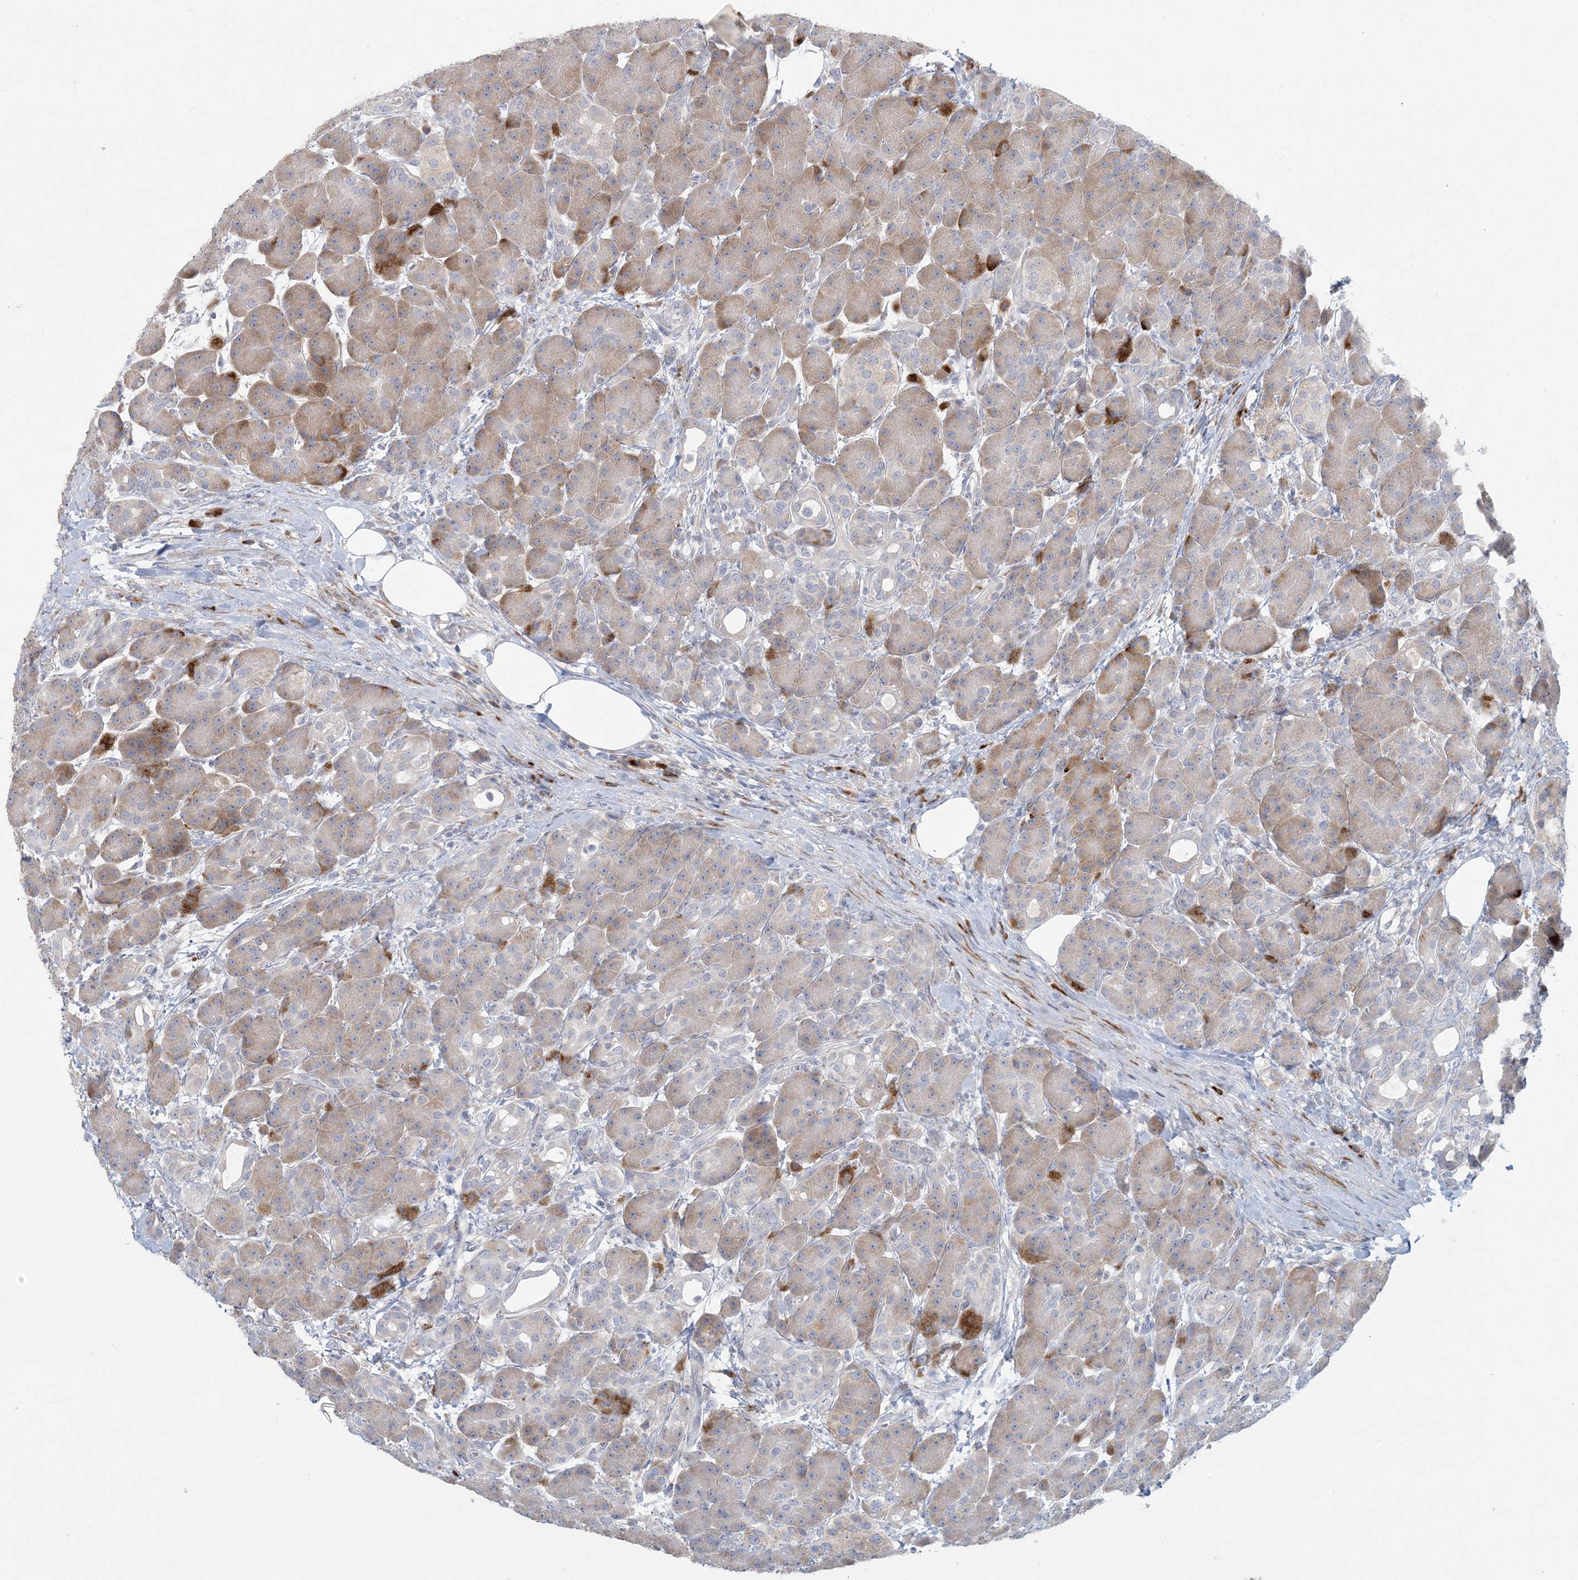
{"staining": {"intensity": "moderate", "quantity": "25%-75%", "location": "cytoplasmic/membranous"}, "tissue": "pancreas", "cell_type": "Exocrine glandular cells", "image_type": "normal", "snomed": [{"axis": "morphology", "description": "Normal tissue, NOS"}, {"axis": "topography", "description": "Pancreas"}], "caption": "Immunohistochemistry (IHC) histopathology image of unremarkable human pancreas stained for a protein (brown), which exhibits medium levels of moderate cytoplasmic/membranous positivity in about 25%-75% of exocrine glandular cells.", "gene": "ZNF385D", "patient": {"sex": "male", "age": 63}}